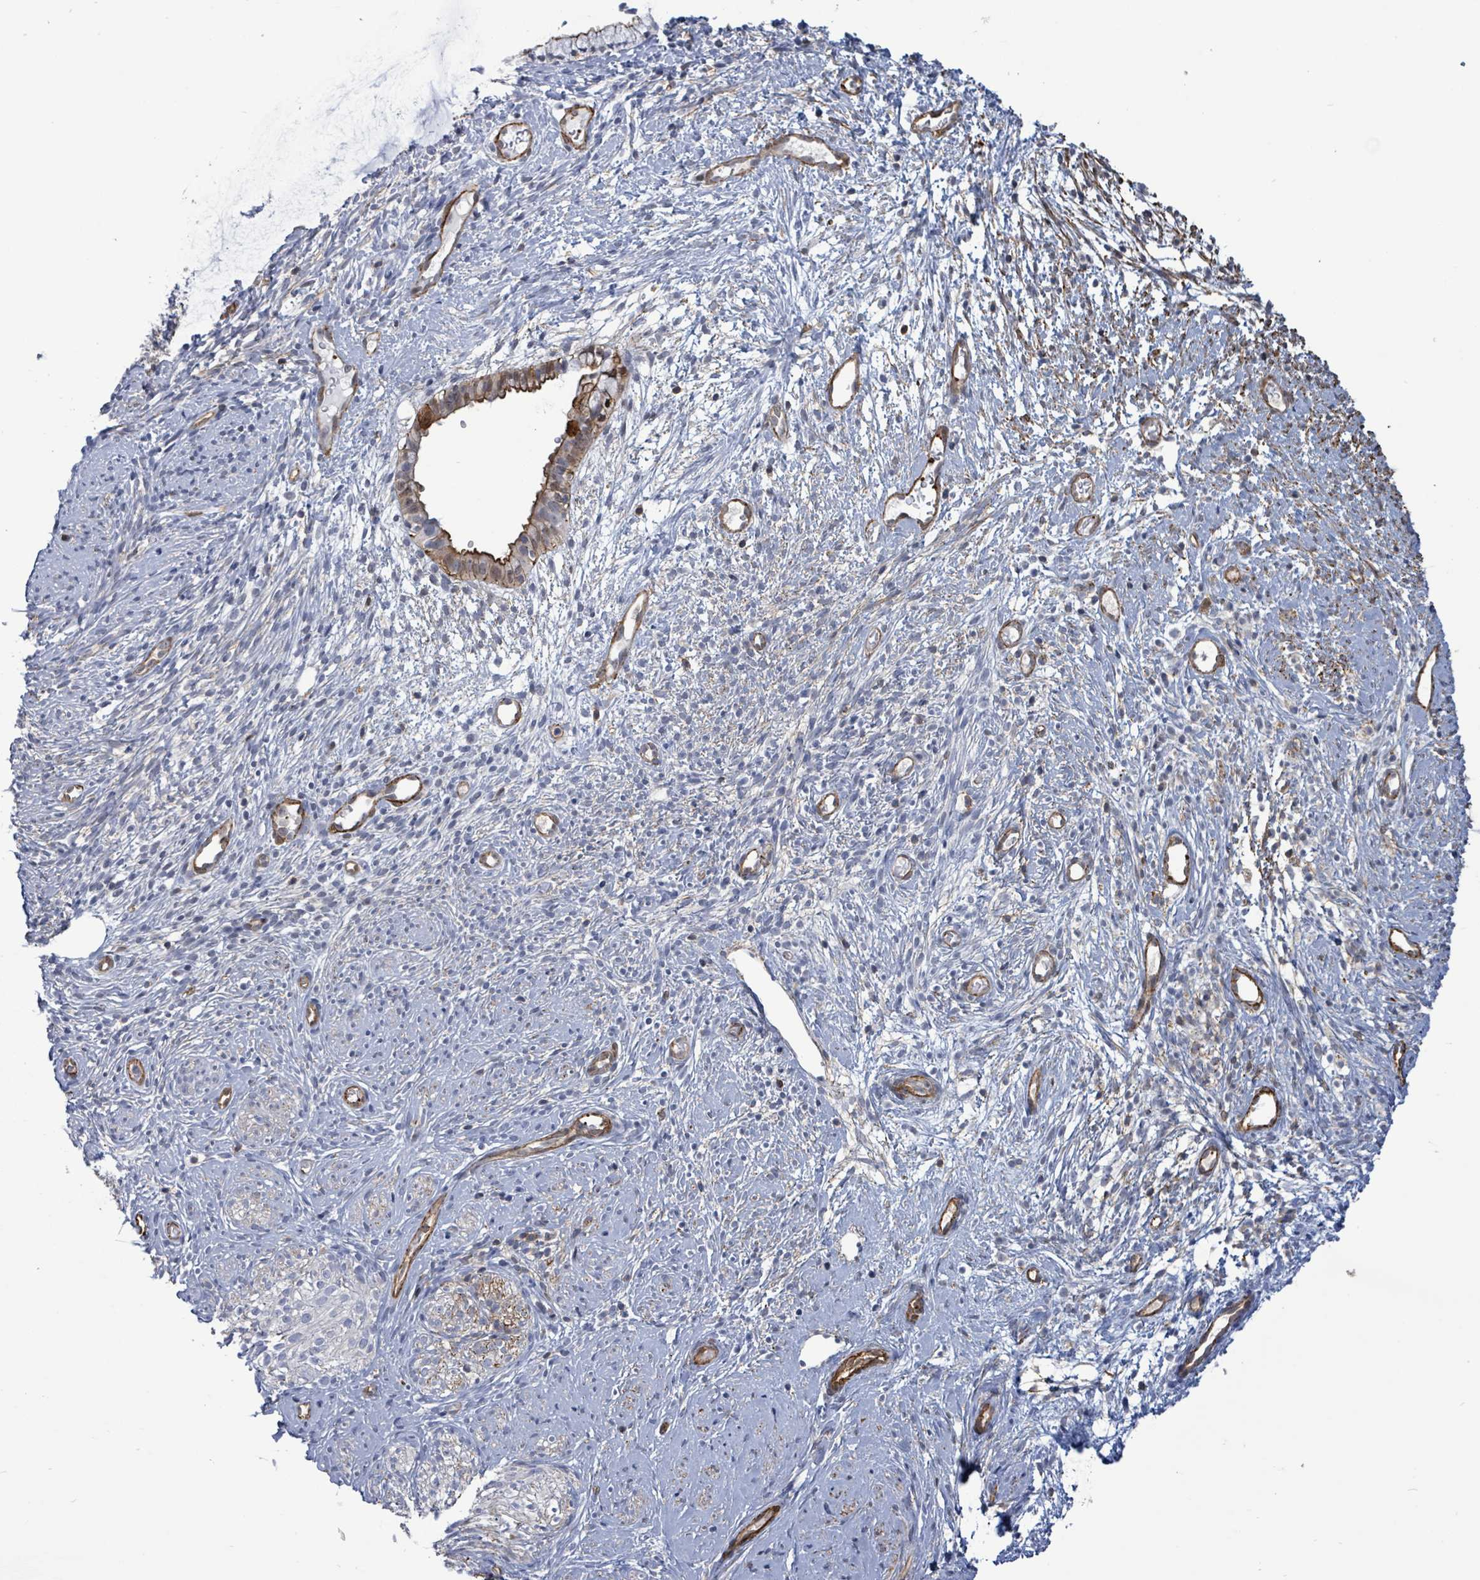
{"staining": {"intensity": "strong", "quantity": "25%-75%", "location": "cytoplasmic/membranous"}, "tissue": "cervix", "cell_type": "Glandular cells", "image_type": "normal", "snomed": [{"axis": "morphology", "description": "Normal tissue, NOS"}, {"axis": "topography", "description": "Cervix"}], "caption": "A brown stain shows strong cytoplasmic/membranous staining of a protein in glandular cells of unremarkable human cervix.", "gene": "PRKRIP1", "patient": {"sex": "female", "age": 76}}